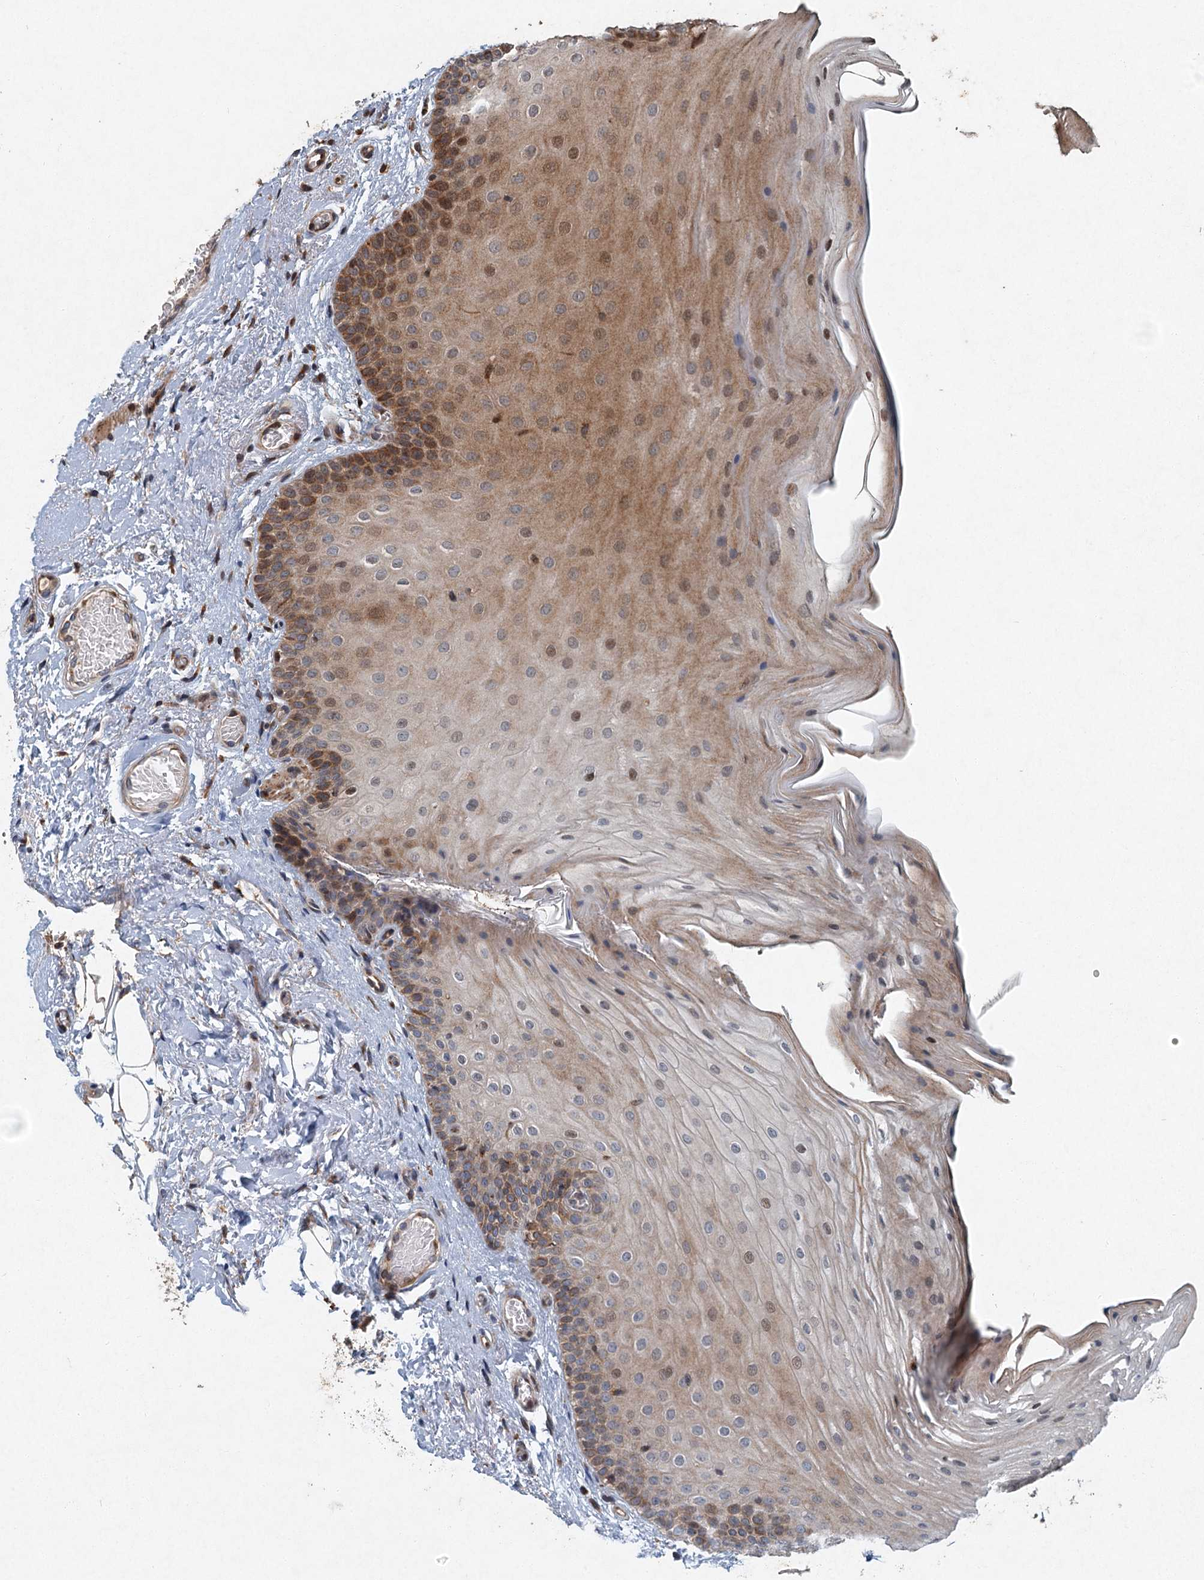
{"staining": {"intensity": "moderate", "quantity": "25%-75%", "location": "cytoplasmic/membranous"}, "tissue": "oral mucosa", "cell_type": "Squamous epithelial cells", "image_type": "normal", "snomed": [{"axis": "morphology", "description": "Normal tissue, NOS"}, {"axis": "topography", "description": "Oral tissue"}], "caption": "Immunohistochemical staining of normal human oral mucosa demonstrates moderate cytoplasmic/membranous protein positivity in about 25%-75% of squamous epithelial cells.", "gene": "SRPX2", "patient": {"sex": "male", "age": 68}}